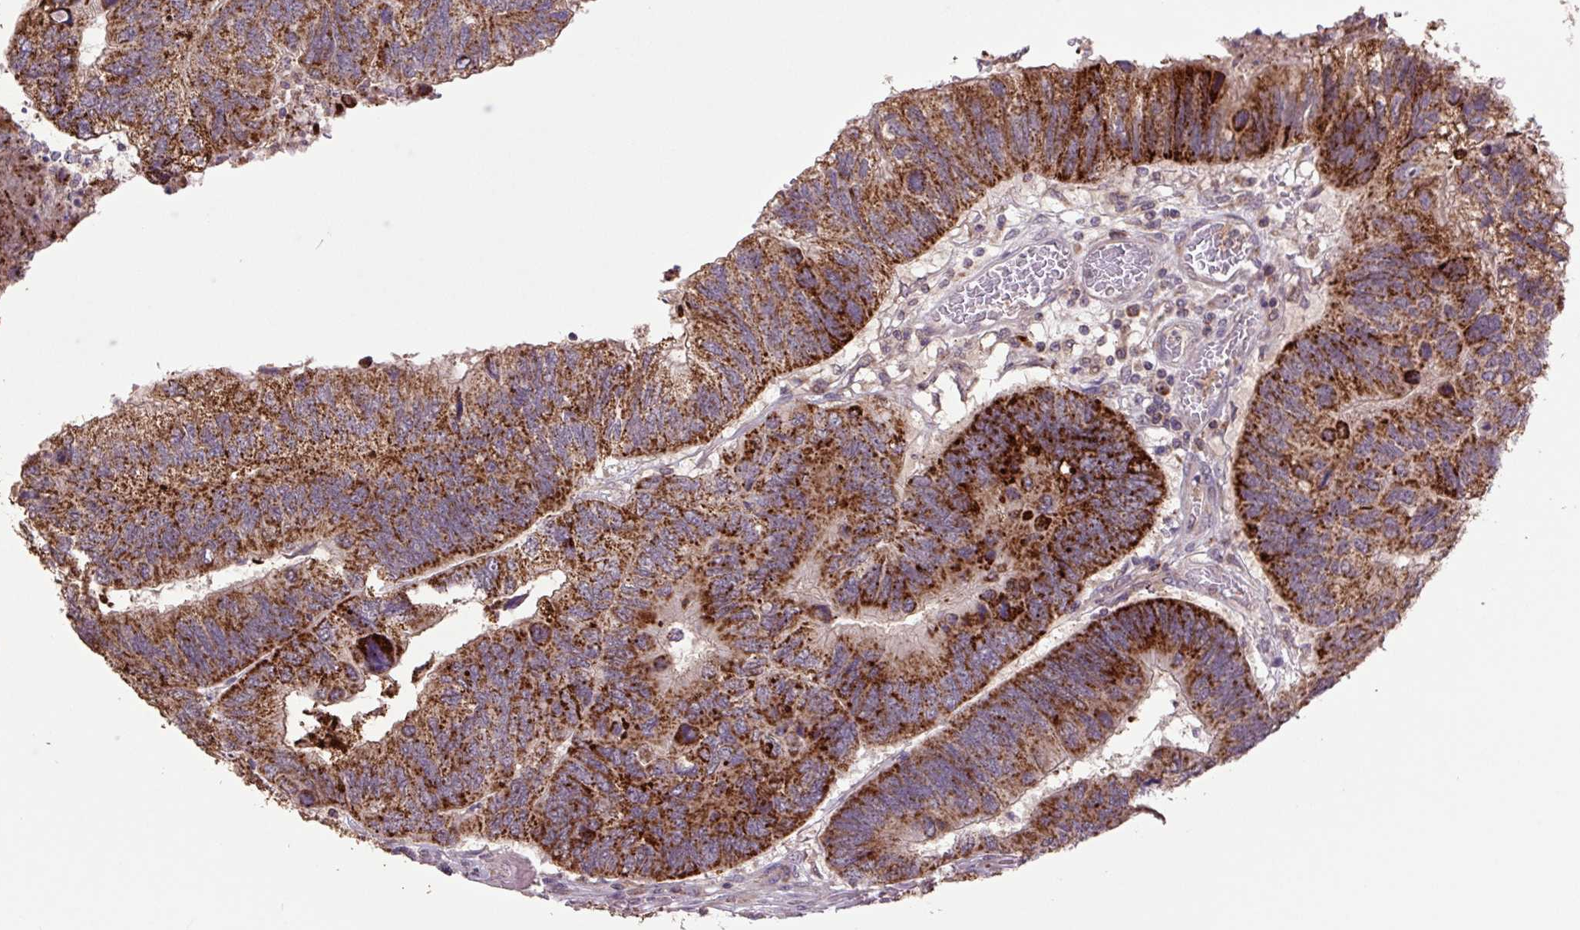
{"staining": {"intensity": "strong", "quantity": ">75%", "location": "cytoplasmic/membranous"}, "tissue": "colorectal cancer", "cell_type": "Tumor cells", "image_type": "cancer", "snomed": [{"axis": "morphology", "description": "Adenocarcinoma, NOS"}, {"axis": "topography", "description": "Colon"}], "caption": "Tumor cells reveal strong cytoplasmic/membranous expression in approximately >75% of cells in colorectal cancer (adenocarcinoma). (IHC, brightfield microscopy, high magnification).", "gene": "TMEM160", "patient": {"sex": "female", "age": 67}}